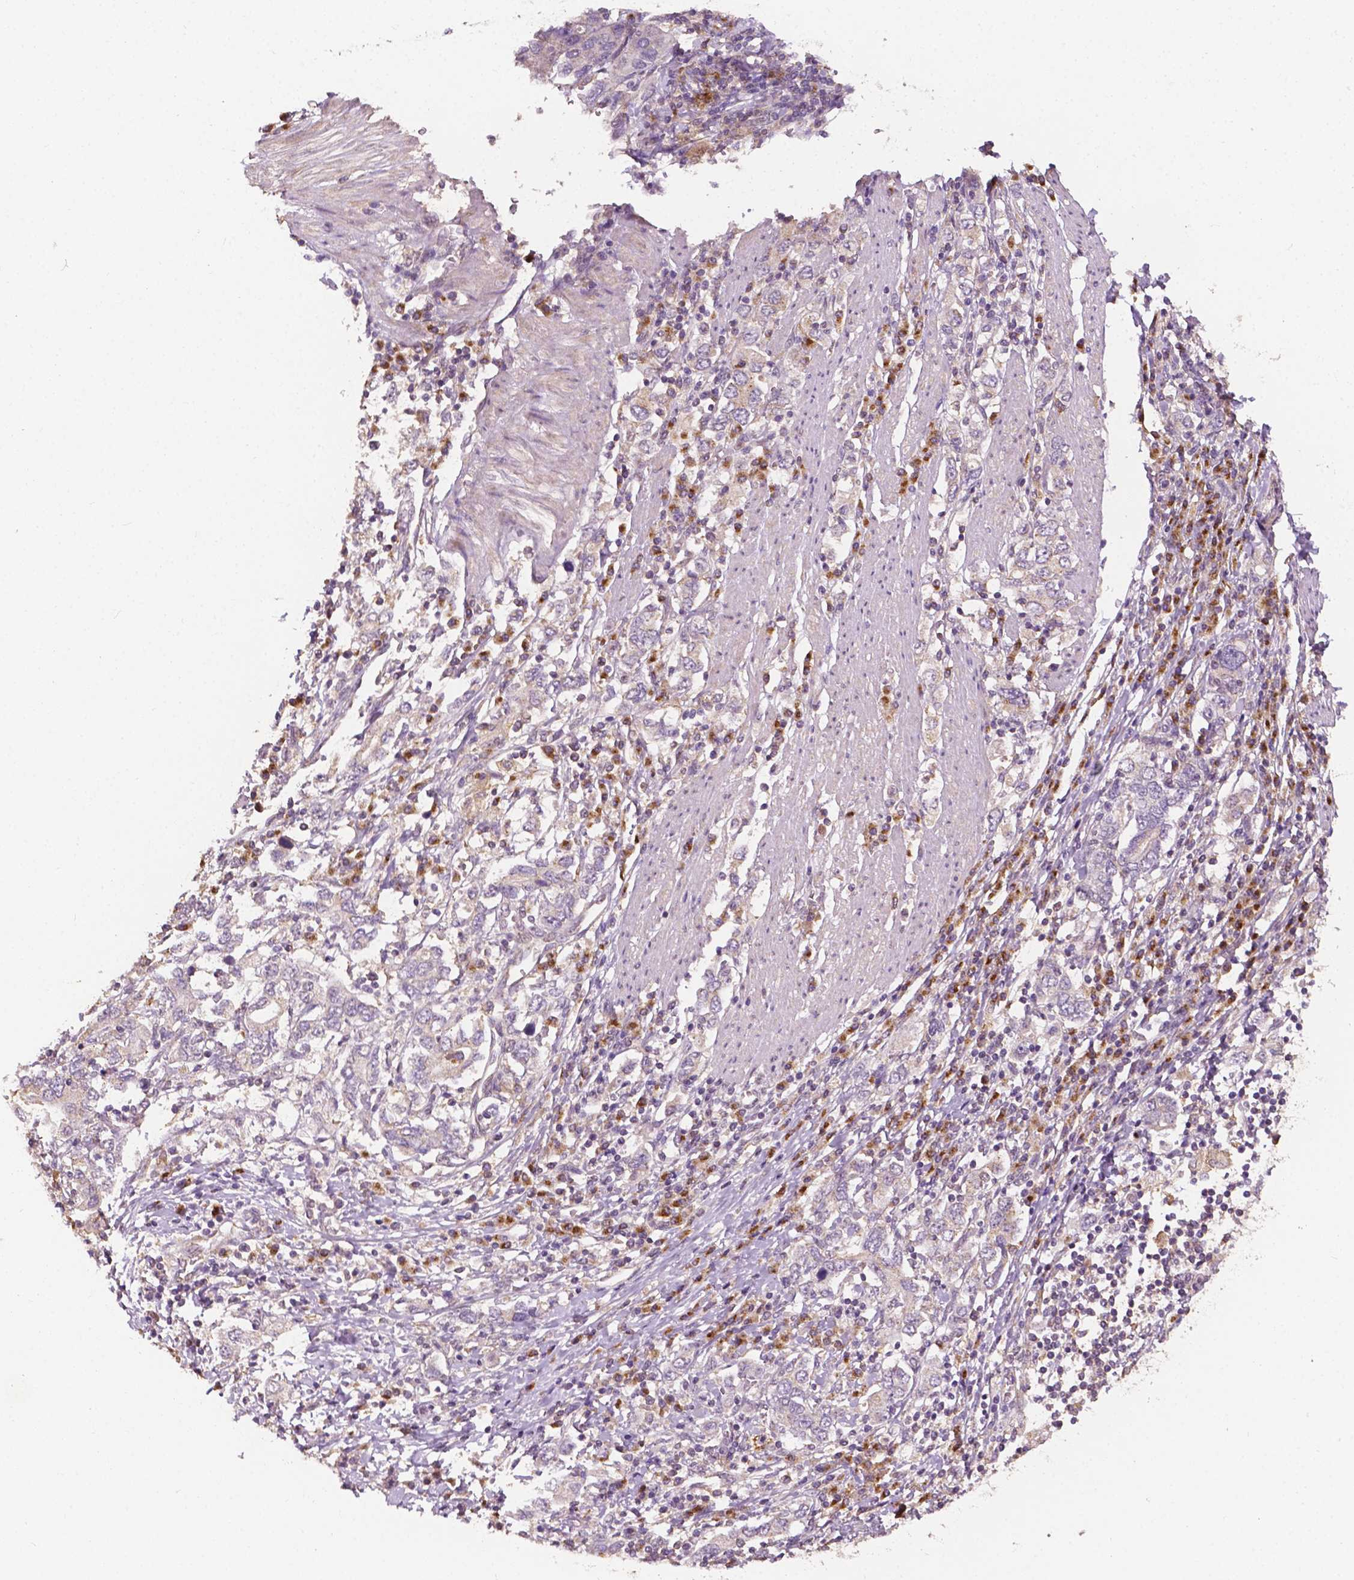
{"staining": {"intensity": "negative", "quantity": "none", "location": "none"}, "tissue": "stomach cancer", "cell_type": "Tumor cells", "image_type": "cancer", "snomed": [{"axis": "morphology", "description": "Adenocarcinoma, NOS"}, {"axis": "topography", "description": "Stomach, upper"}, {"axis": "topography", "description": "Stomach"}], "caption": "Stomach adenocarcinoma was stained to show a protein in brown. There is no significant expression in tumor cells.", "gene": "EBAG9", "patient": {"sex": "male", "age": 62}}